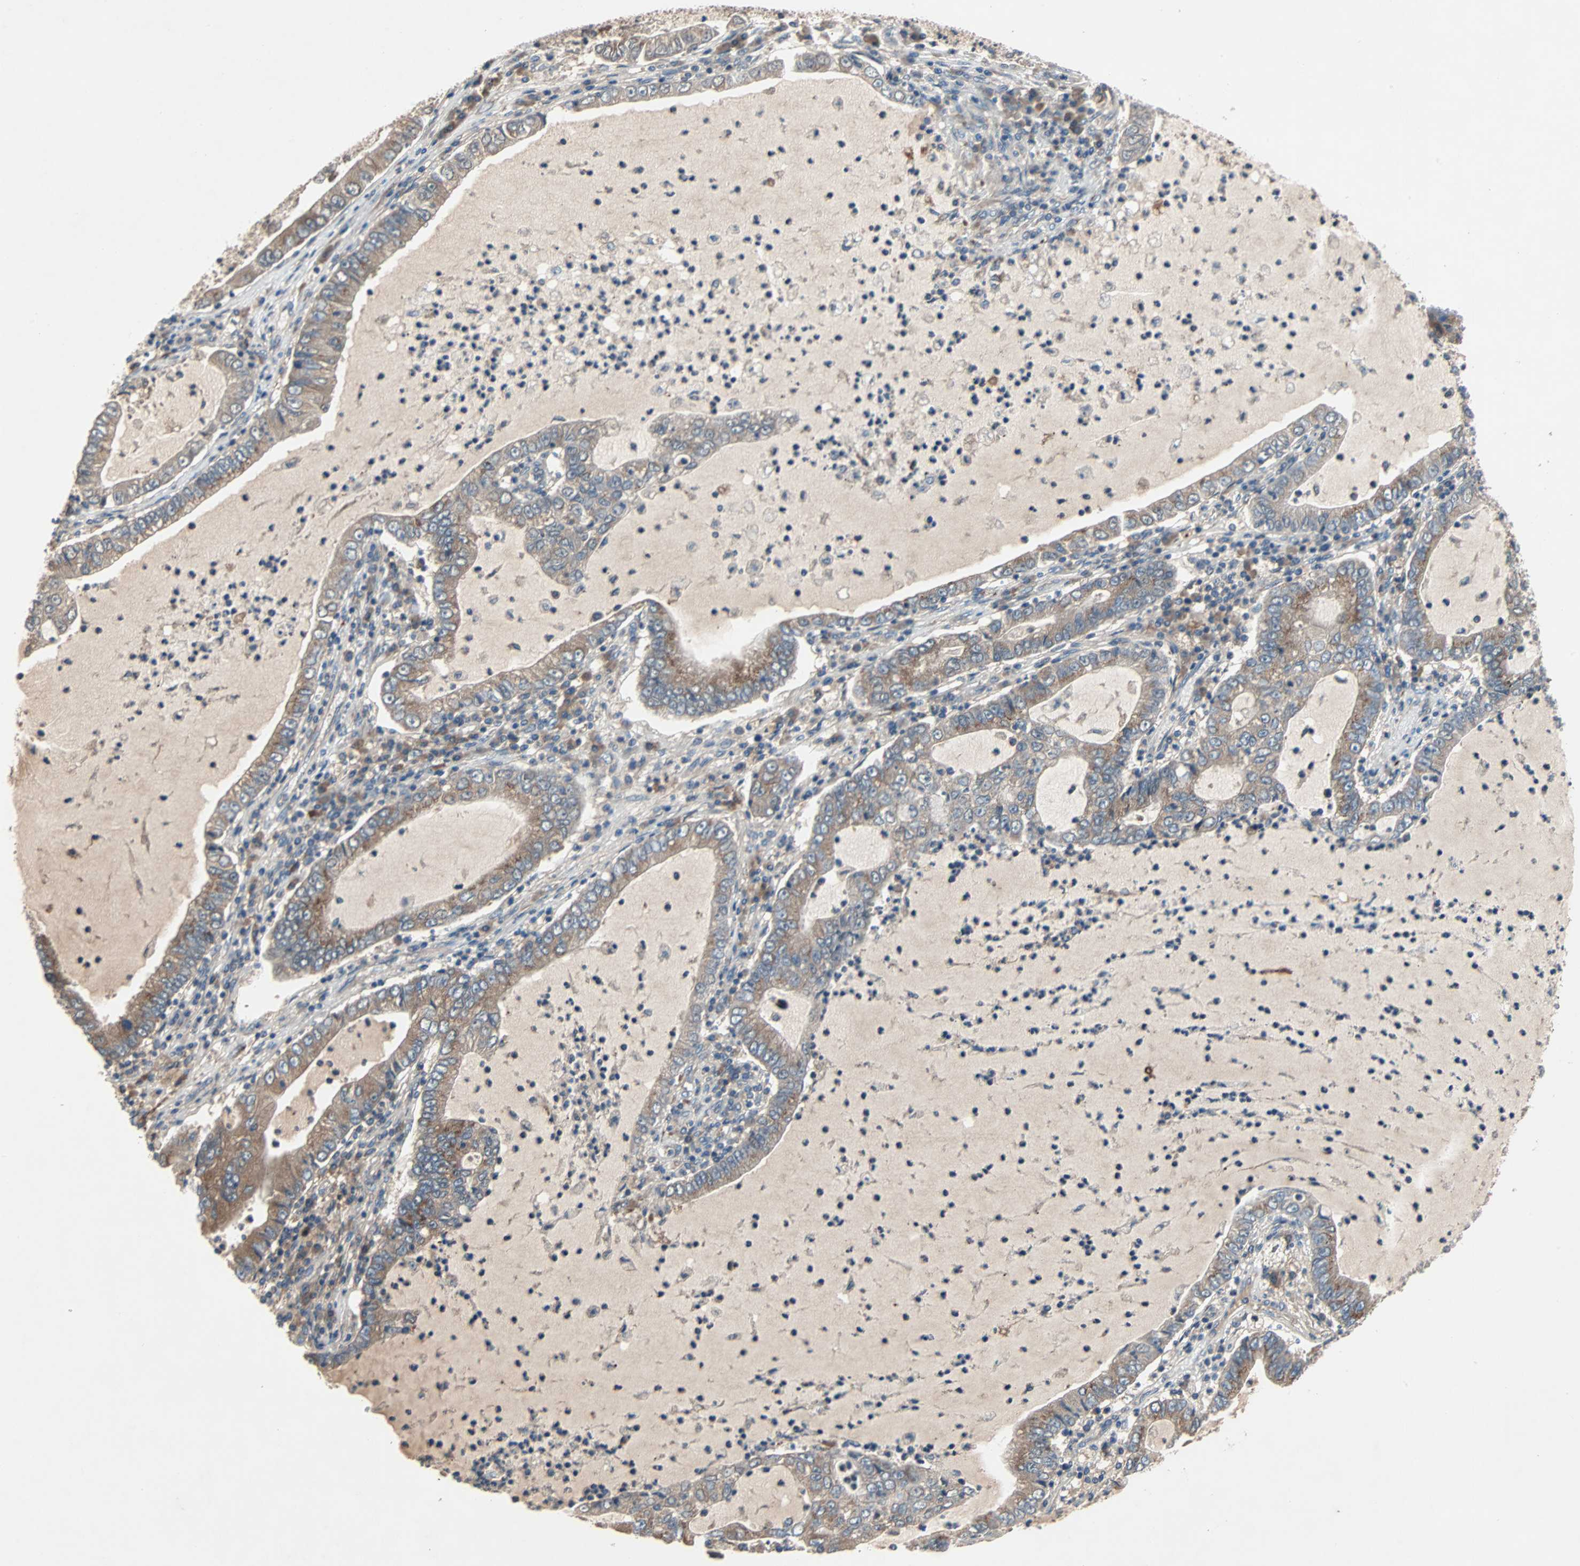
{"staining": {"intensity": "moderate", "quantity": ">75%", "location": "cytoplasmic/membranous"}, "tissue": "lung cancer", "cell_type": "Tumor cells", "image_type": "cancer", "snomed": [{"axis": "morphology", "description": "Adenocarcinoma, NOS"}, {"axis": "topography", "description": "Lung"}], "caption": "Protein staining of adenocarcinoma (lung) tissue demonstrates moderate cytoplasmic/membranous positivity in about >75% of tumor cells. The staining was performed using DAB (3,3'-diaminobenzidine), with brown indicating positive protein expression. Nuclei are stained blue with hematoxylin.", "gene": "XYLT1", "patient": {"sex": "female", "age": 51}}